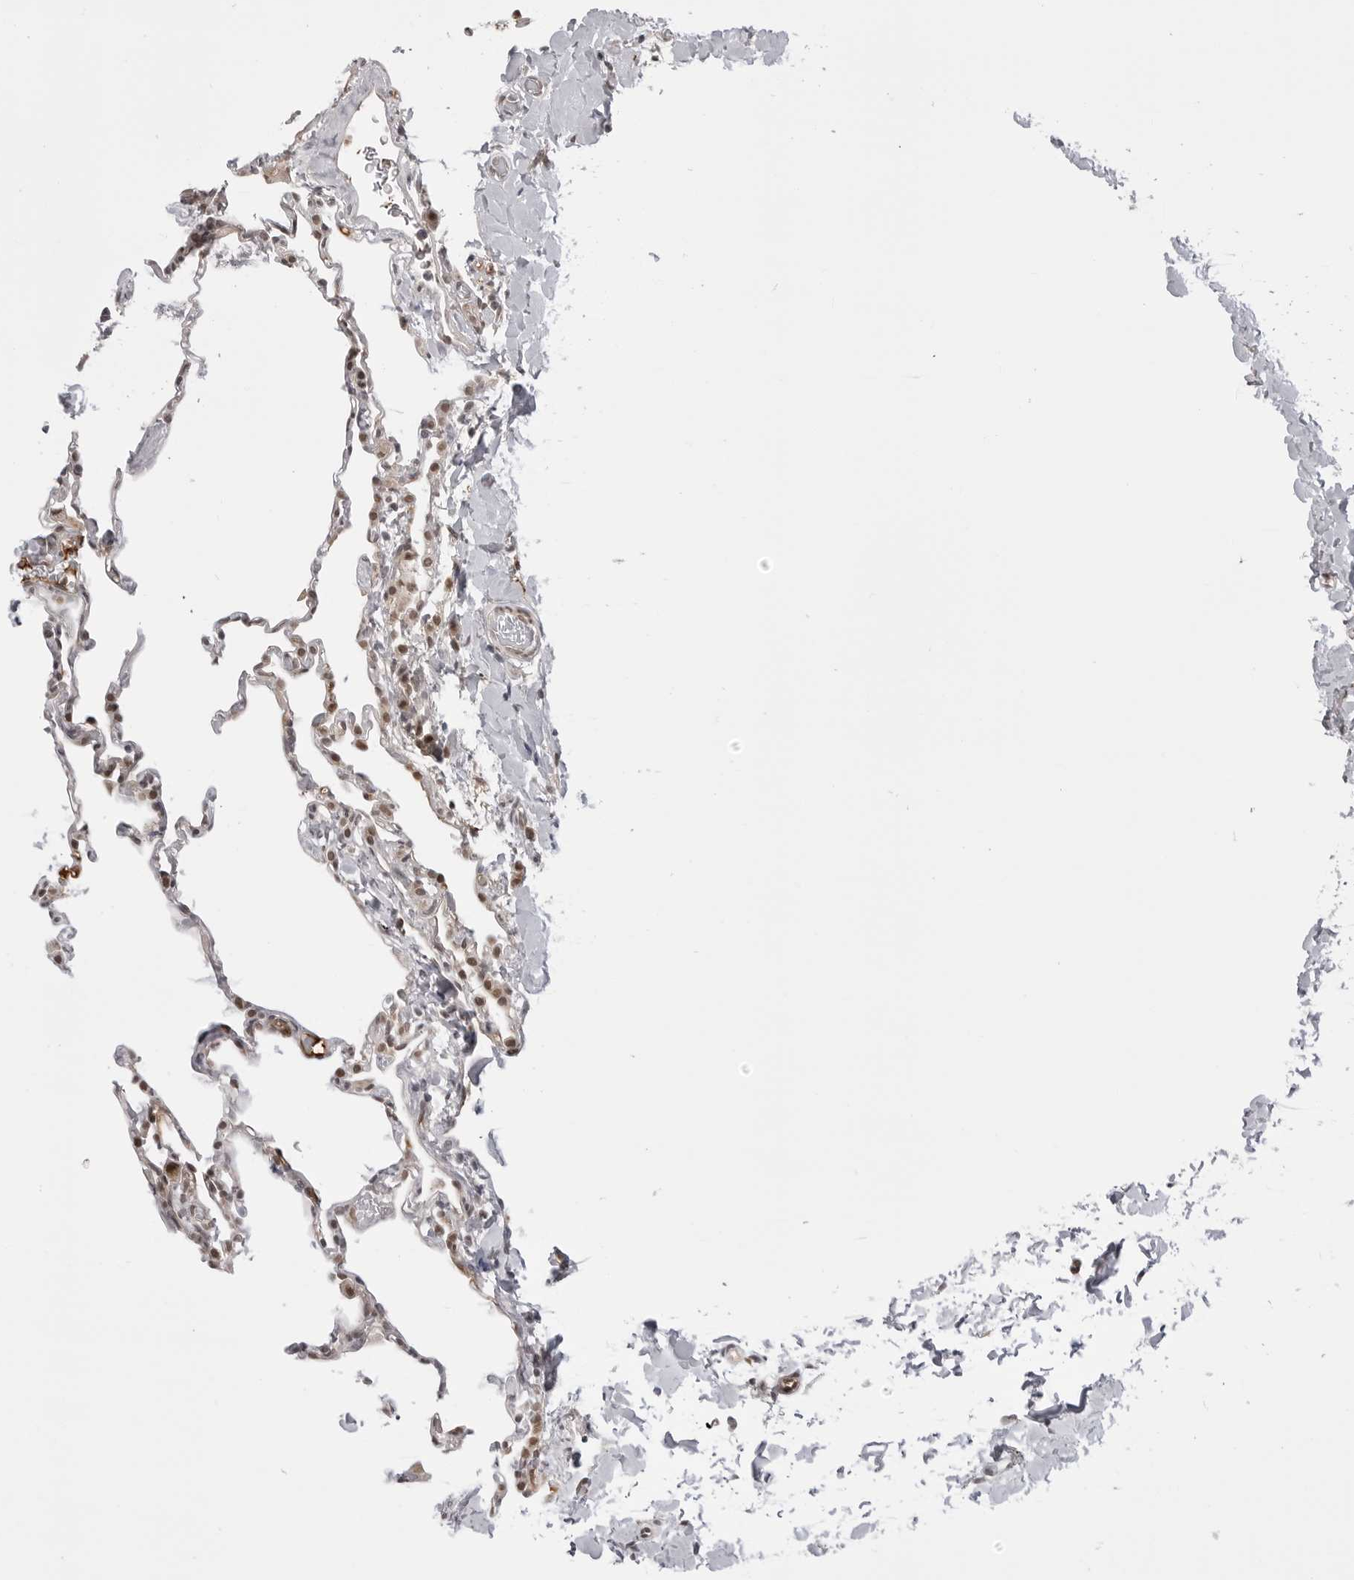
{"staining": {"intensity": "moderate", "quantity": "<25%", "location": "nuclear"}, "tissue": "lung", "cell_type": "Alveolar cells", "image_type": "normal", "snomed": [{"axis": "morphology", "description": "Normal tissue, NOS"}, {"axis": "topography", "description": "Lung"}], "caption": "High-magnification brightfield microscopy of unremarkable lung stained with DAB (3,3'-diaminobenzidine) (brown) and counterstained with hematoxylin (blue). alveolar cells exhibit moderate nuclear positivity is seen in approximately<25% of cells.", "gene": "PHF3", "patient": {"sex": "male", "age": 20}}